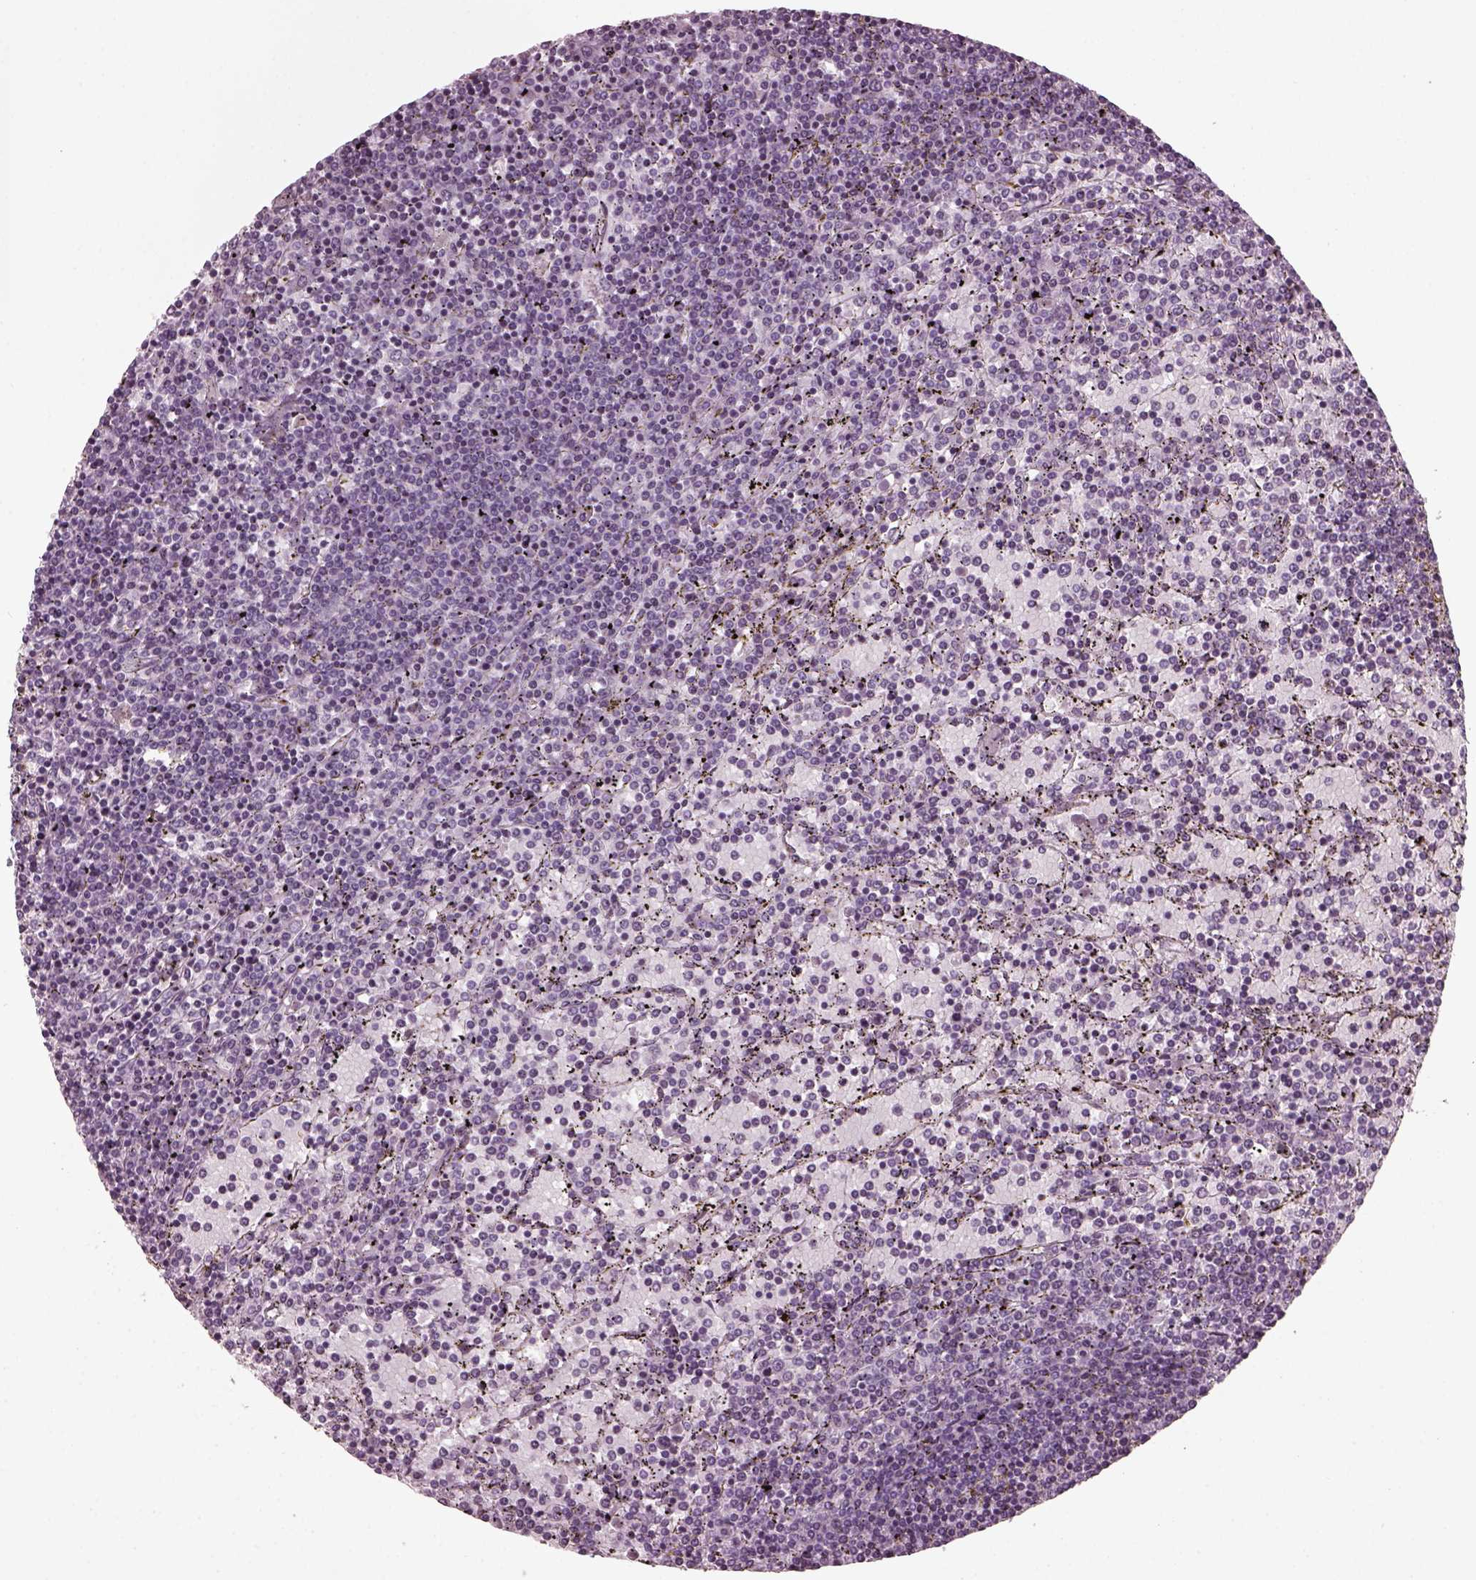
{"staining": {"intensity": "negative", "quantity": "none", "location": "none"}, "tissue": "lymphoma", "cell_type": "Tumor cells", "image_type": "cancer", "snomed": [{"axis": "morphology", "description": "Malignant lymphoma, non-Hodgkin's type, Low grade"}, {"axis": "topography", "description": "Spleen"}], "caption": "Tumor cells show no significant positivity in malignant lymphoma, non-Hodgkin's type (low-grade).", "gene": "DPYSL5", "patient": {"sex": "female", "age": 77}}